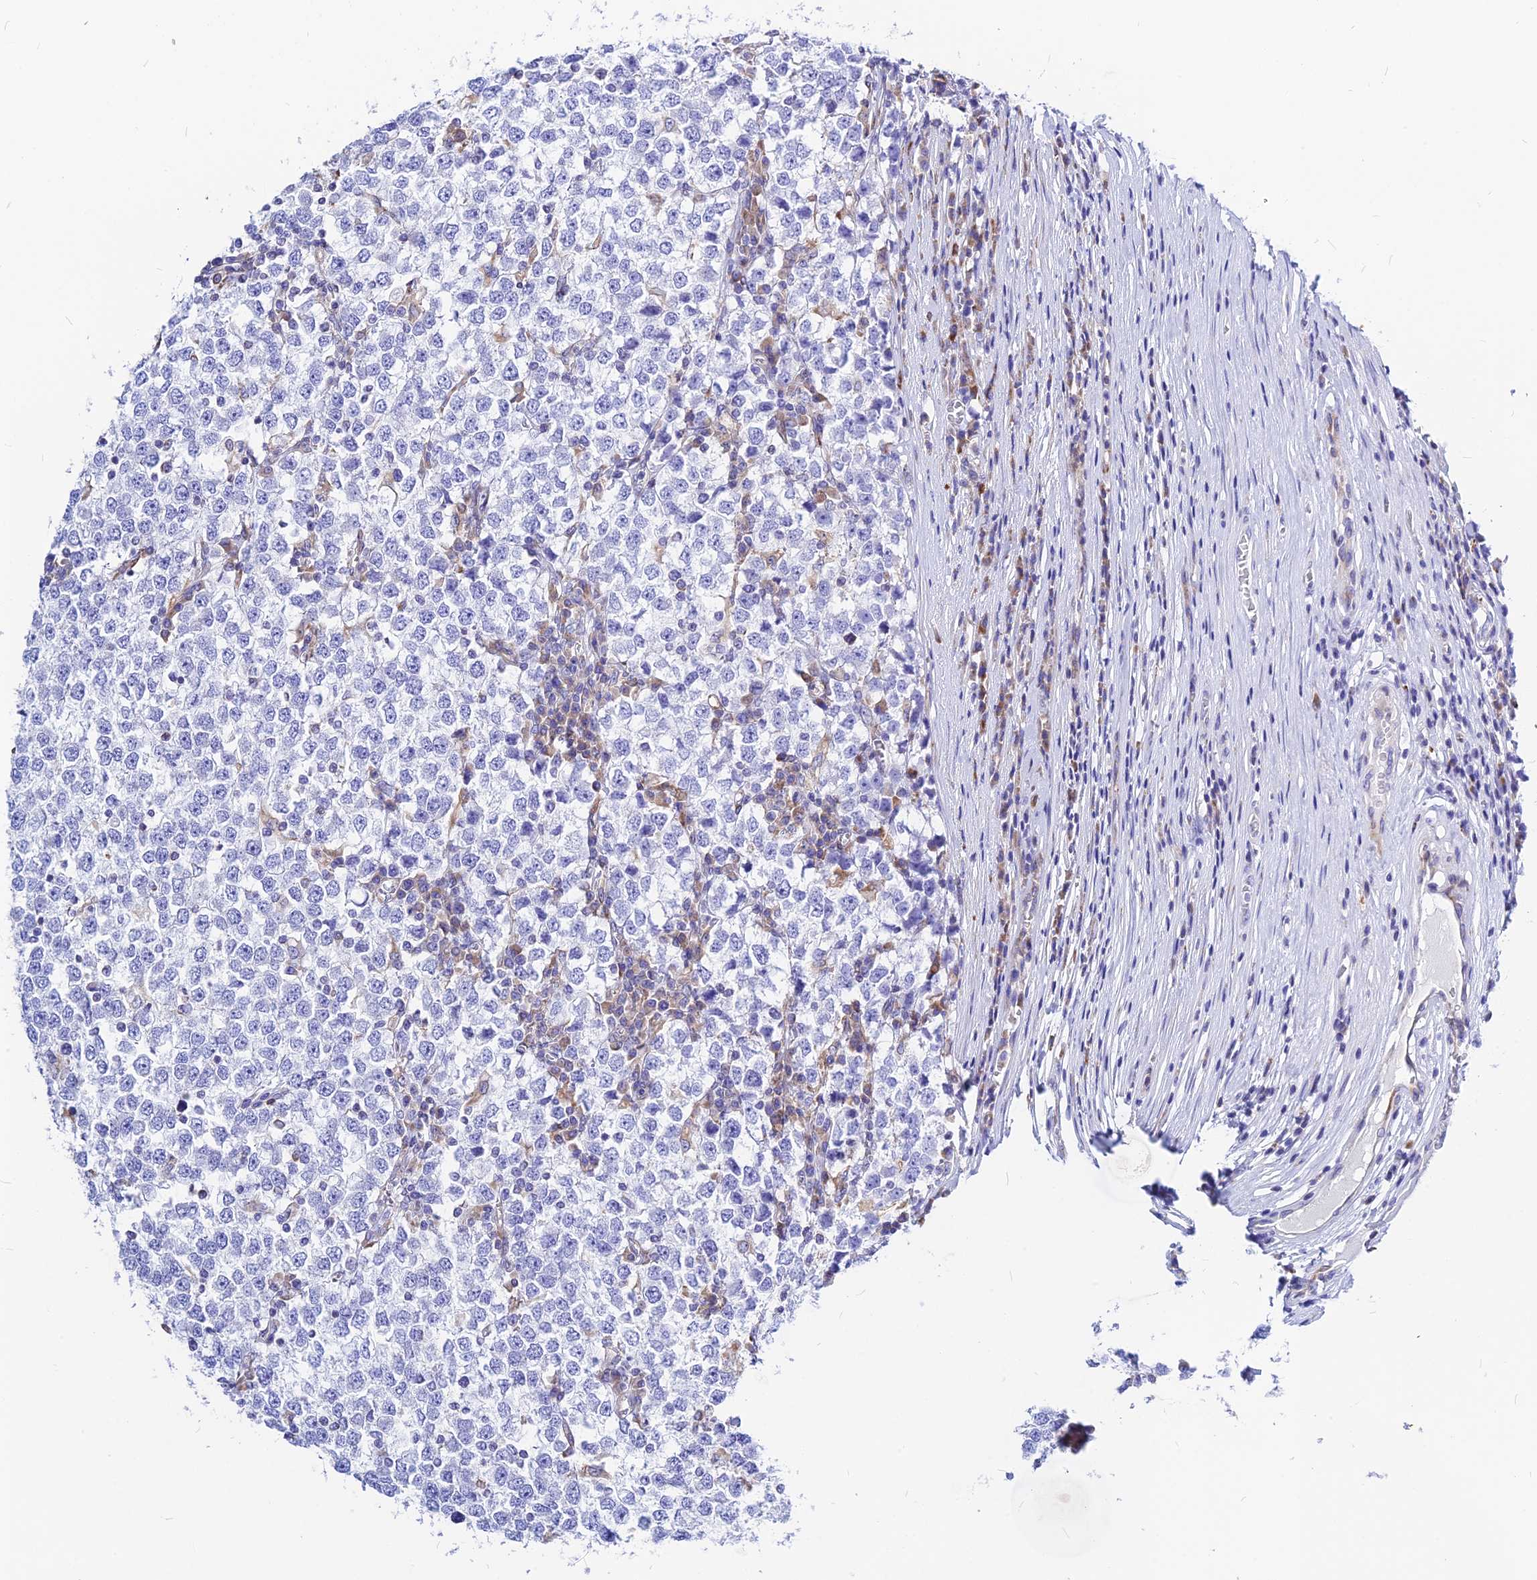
{"staining": {"intensity": "negative", "quantity": "none", "location": "none"}, "tissue": "testis cancer", "cell_type": "Tumor cells", "image_type": "cancer", "snomed": [{"axis": "morphology", "description": "Seminoma, NOS"}, {"axis": "topography", "description": "Testis"}], "caption": "Human testis seminoma stained for a protein using immunohistochemistry demonstrates no expression in tumor cells.", "gene": "CNOT6", "patient": {"sex": "male", "age": 65}}